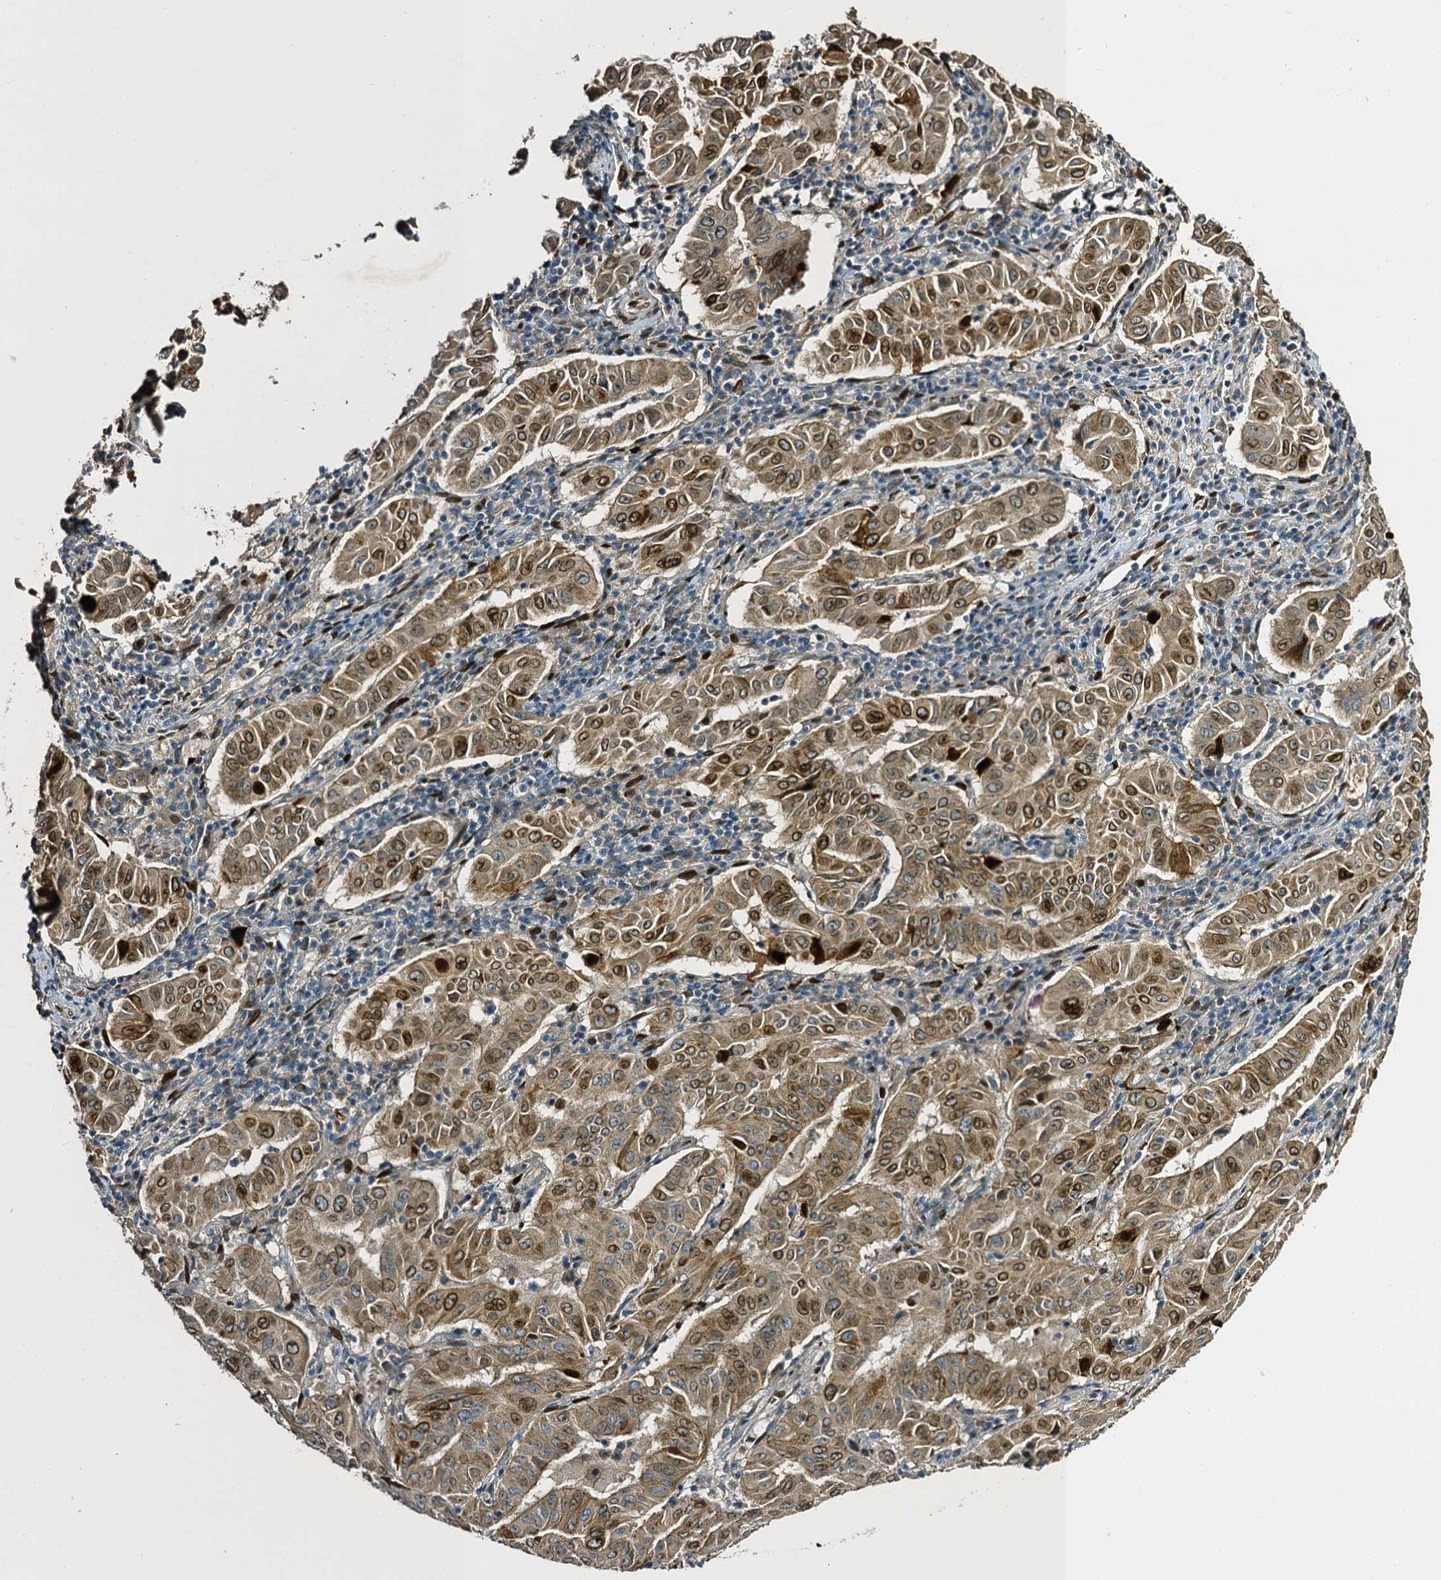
{"staining": {"intensity": "moderate", "quantity": ">75%", "location": "cytoplasmic/membranous,nuclear"}, "tissue": "pancreatic cancer", "cell_type": "Tumor cells", "image_type": "cancer", "snomed": [{"axis": "morphology", "description": "Adenocarcinoma, NOS"}, {"axis": "topography", "description": "Pancreas"}], "caption": "Human adenocarcinoma (pancreatic) stained with a brown dye reveals moderate cytoplasmic/membranous and nuclear positive expression in about >75% of tumor cells.", "gene": "SLC11A2", "patient": {"sex": "male", "age": 63}}